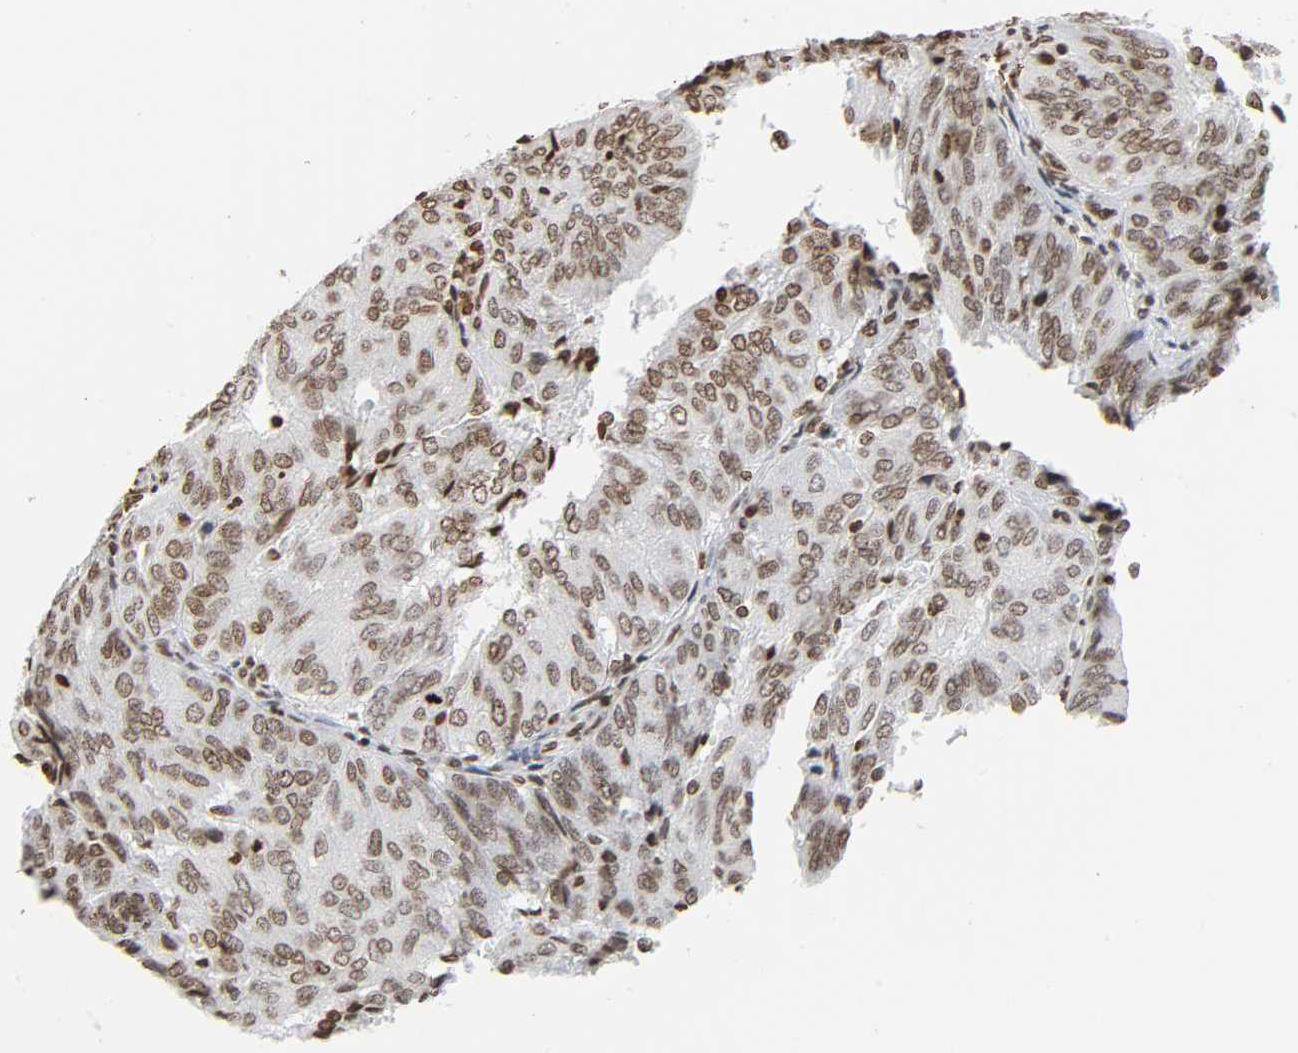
{"staining": {"intensity": "moderate", "quantity": ">75%", "location": "nuclear"}, "tissue": "endometrial cancer", "cell_type": "Tumor cells", "image_type": "cancer", "snomed": [{"axis": "morphology", "description": "Adenocarcinoma, NOS"}, {"axis": "topography", "description": "Uterus"}], "caption": "This is an image of immunohistochemistry staining of adenocarcinoma (endometrial), which shows moderate staining in the nuclear of tumor cells.", "gene": "HOXA6", "patient": {"sex": "female", "age": 60}}